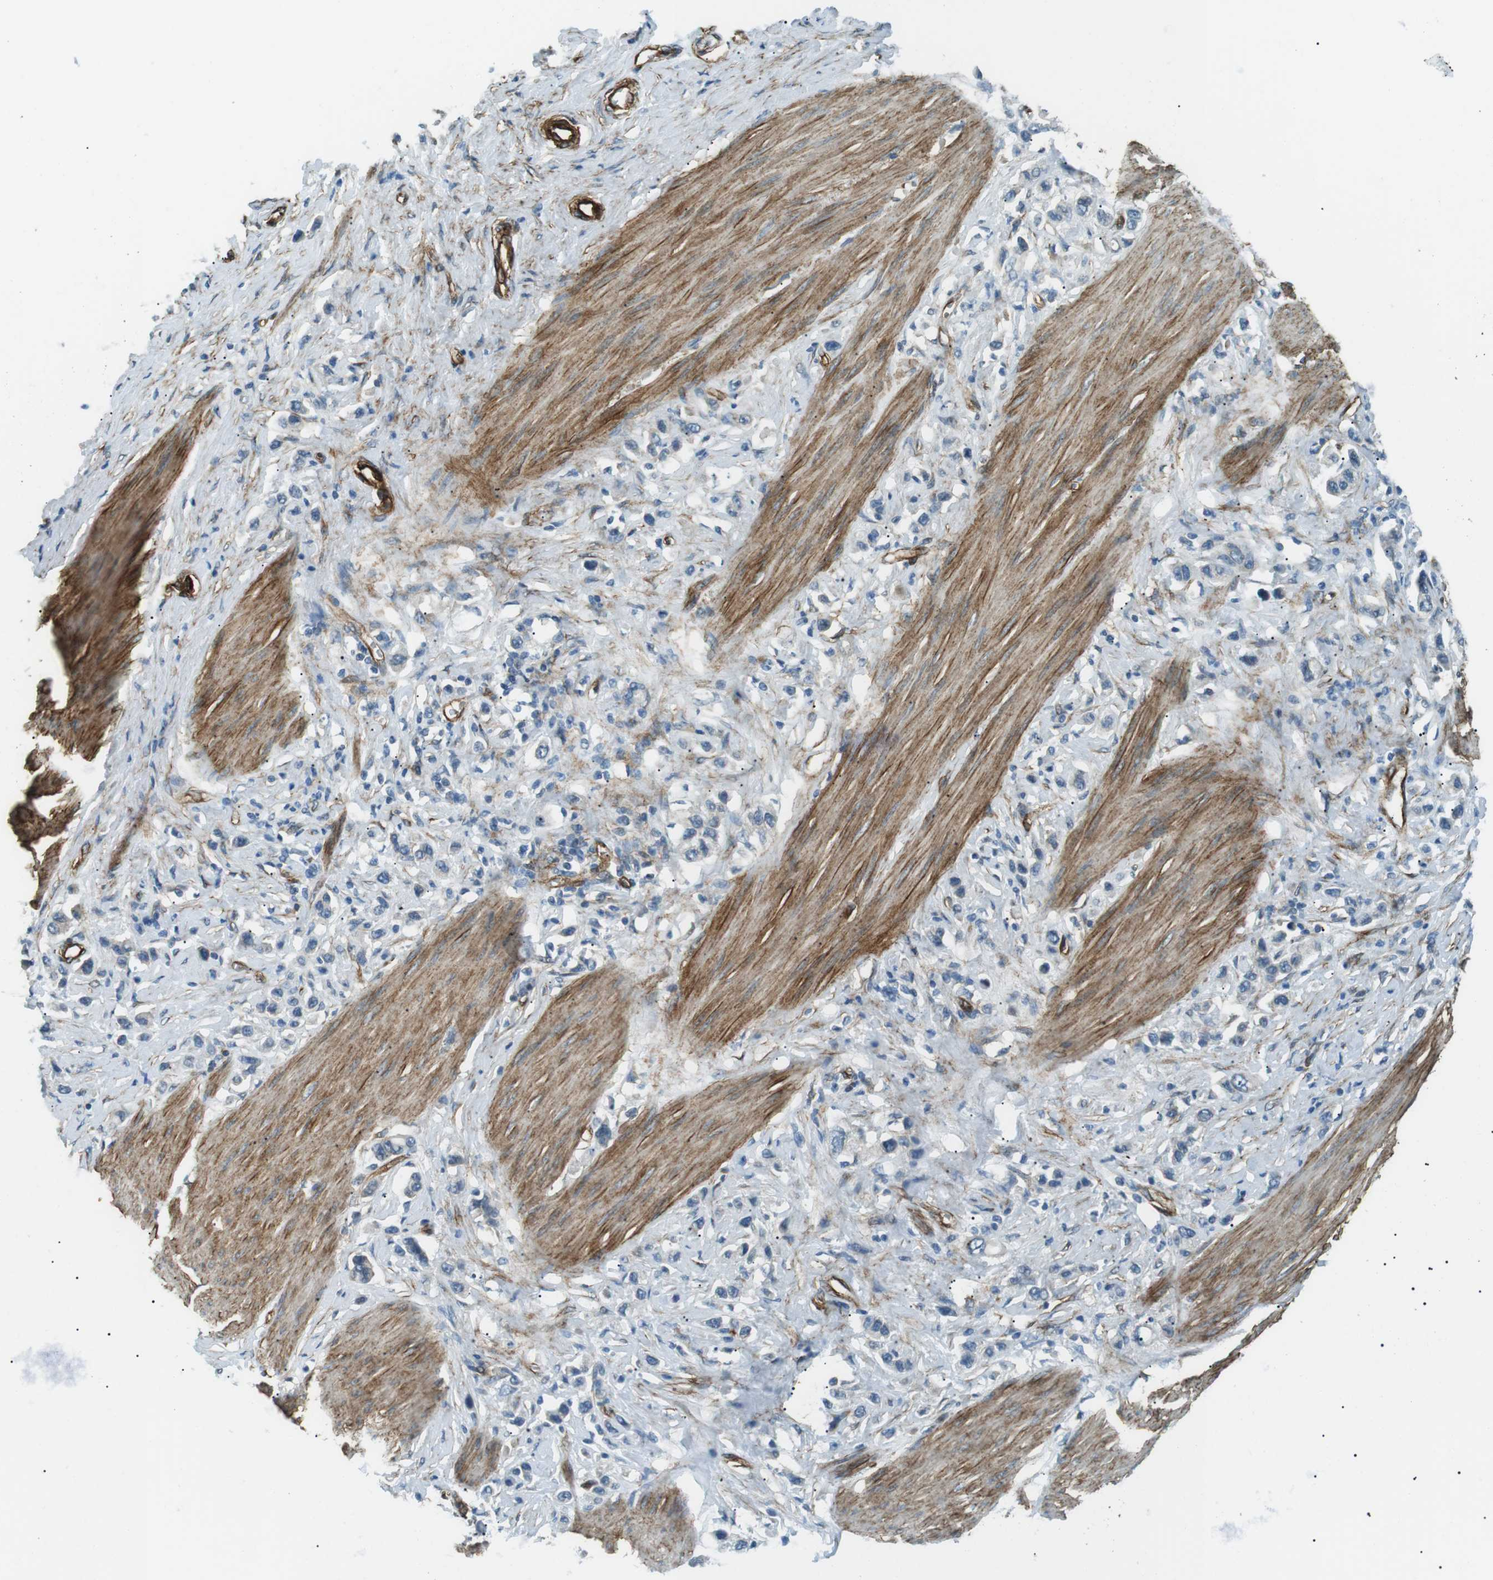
{"staining": {"intensity": "weak", "quantity": "<25%", "location": "cytoplasmic/membranous"}, "tissue": "stomach cancer", "cell_type": "Tumor cells", "image_type": "cancer", "snomed": [{"axis": "morphology", "description": "Adenocarcinoma, NOS"}, {"axis": "topography", "description": "Stomach"}], "caption": "A high-resolution histopathology image shows immunohistochemistry (IHC) staining of stomach cancer, which reveals no significant positivity in tumor cells. (DAB IHC visualized using brightfield microscopy, high magnification).", "gene": "ODR4", "patient": {"sex": "female", "age": 65}}